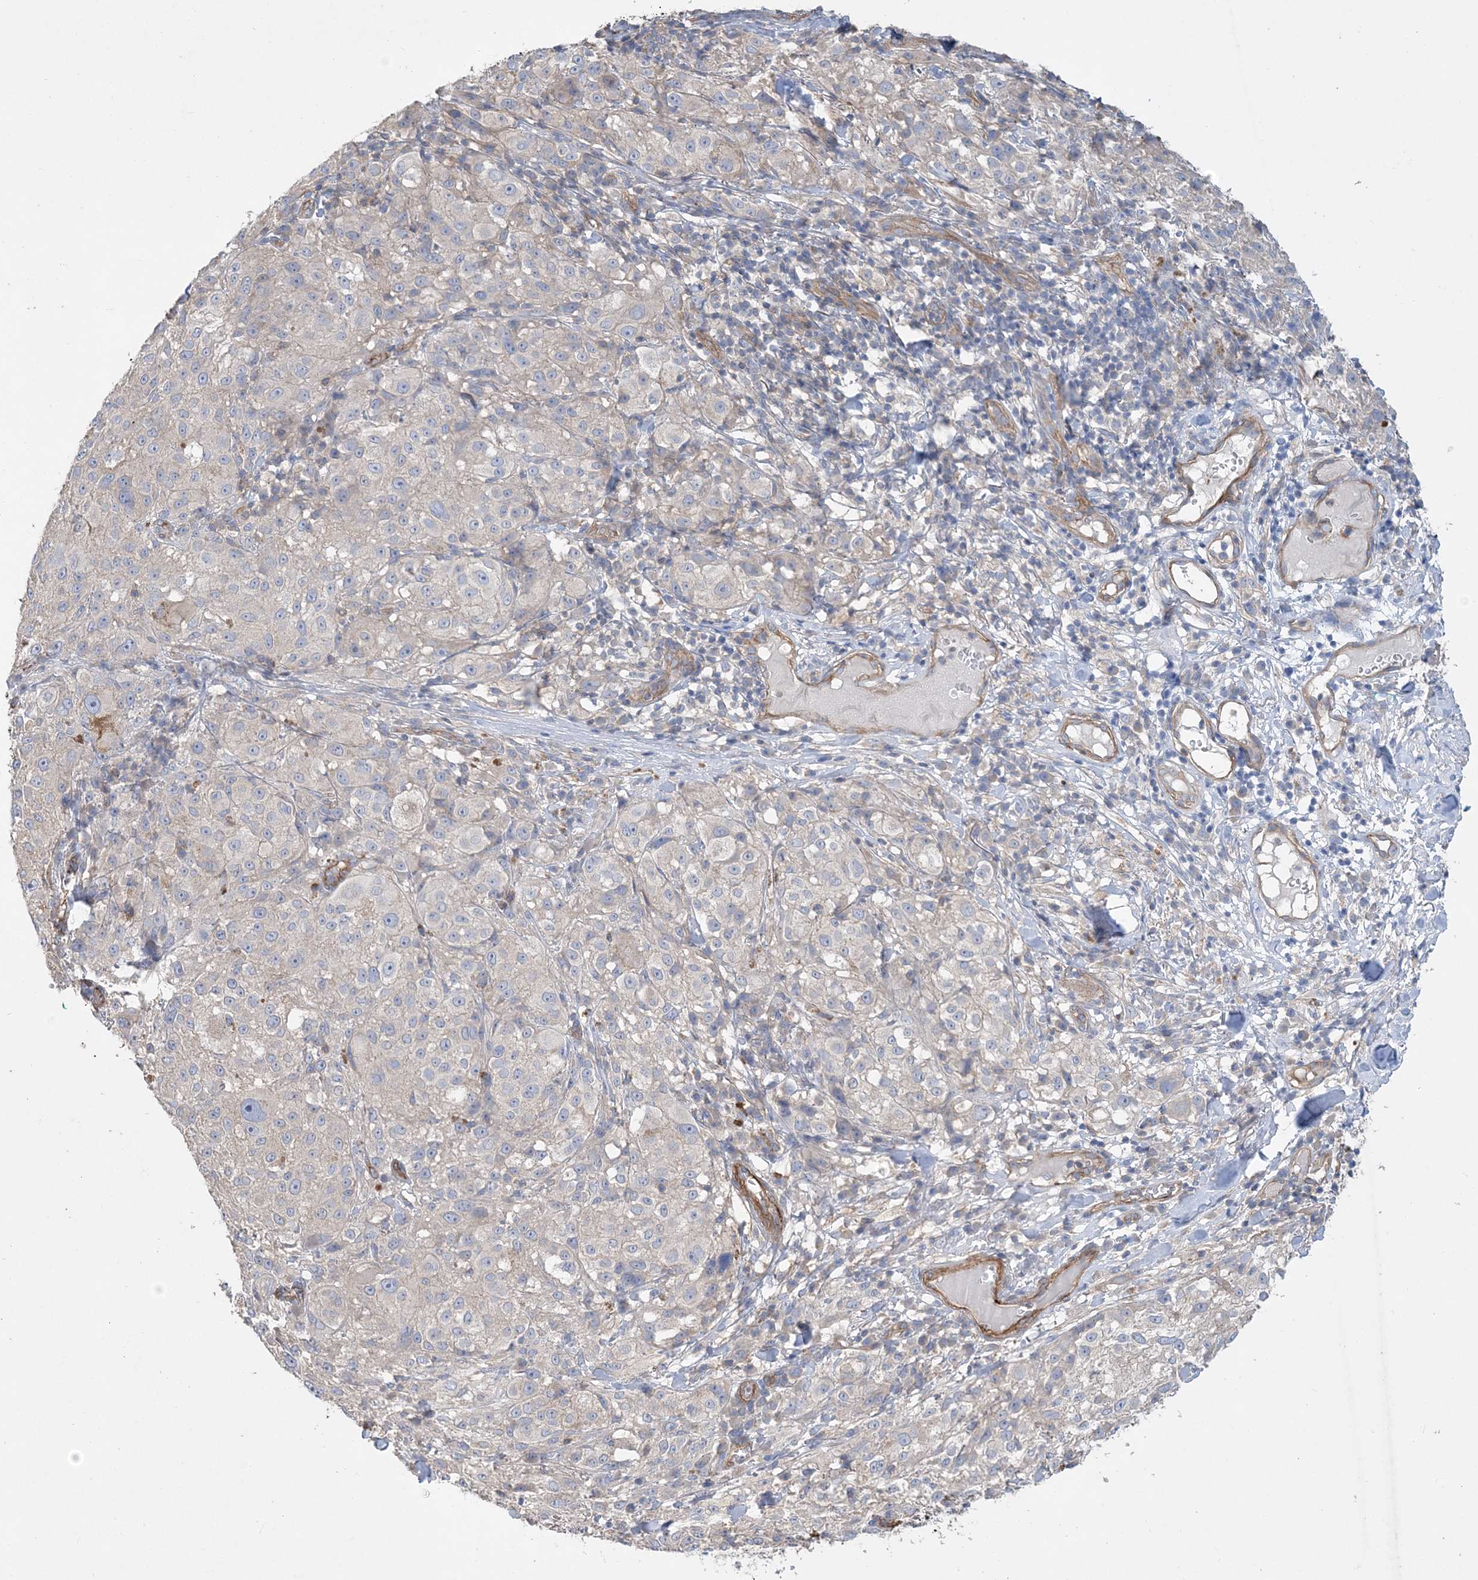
{"staining": {"intensity": "negative", "quantity": "none", "location": "none"}, "tissue": "melanoma", "cell_type": "Tumor cells", "image_type": "cancer", "snomed": [{"axis": "morphology", "description": "Necrosis, NOS"}, {"axis": "morphology", "description": "Malignant melanoma, NOS"}, {"axis": "topography", "description": "Skin"}], "caption": "Protein analysis of melanoma shows no significant positivity in tumor cells. The staining is performed using DAB brown chromogen with nuclei counter-stained in using hematoxylin.", "gene": "PIGC", "patient": {"sex": "female", "age": 87}}